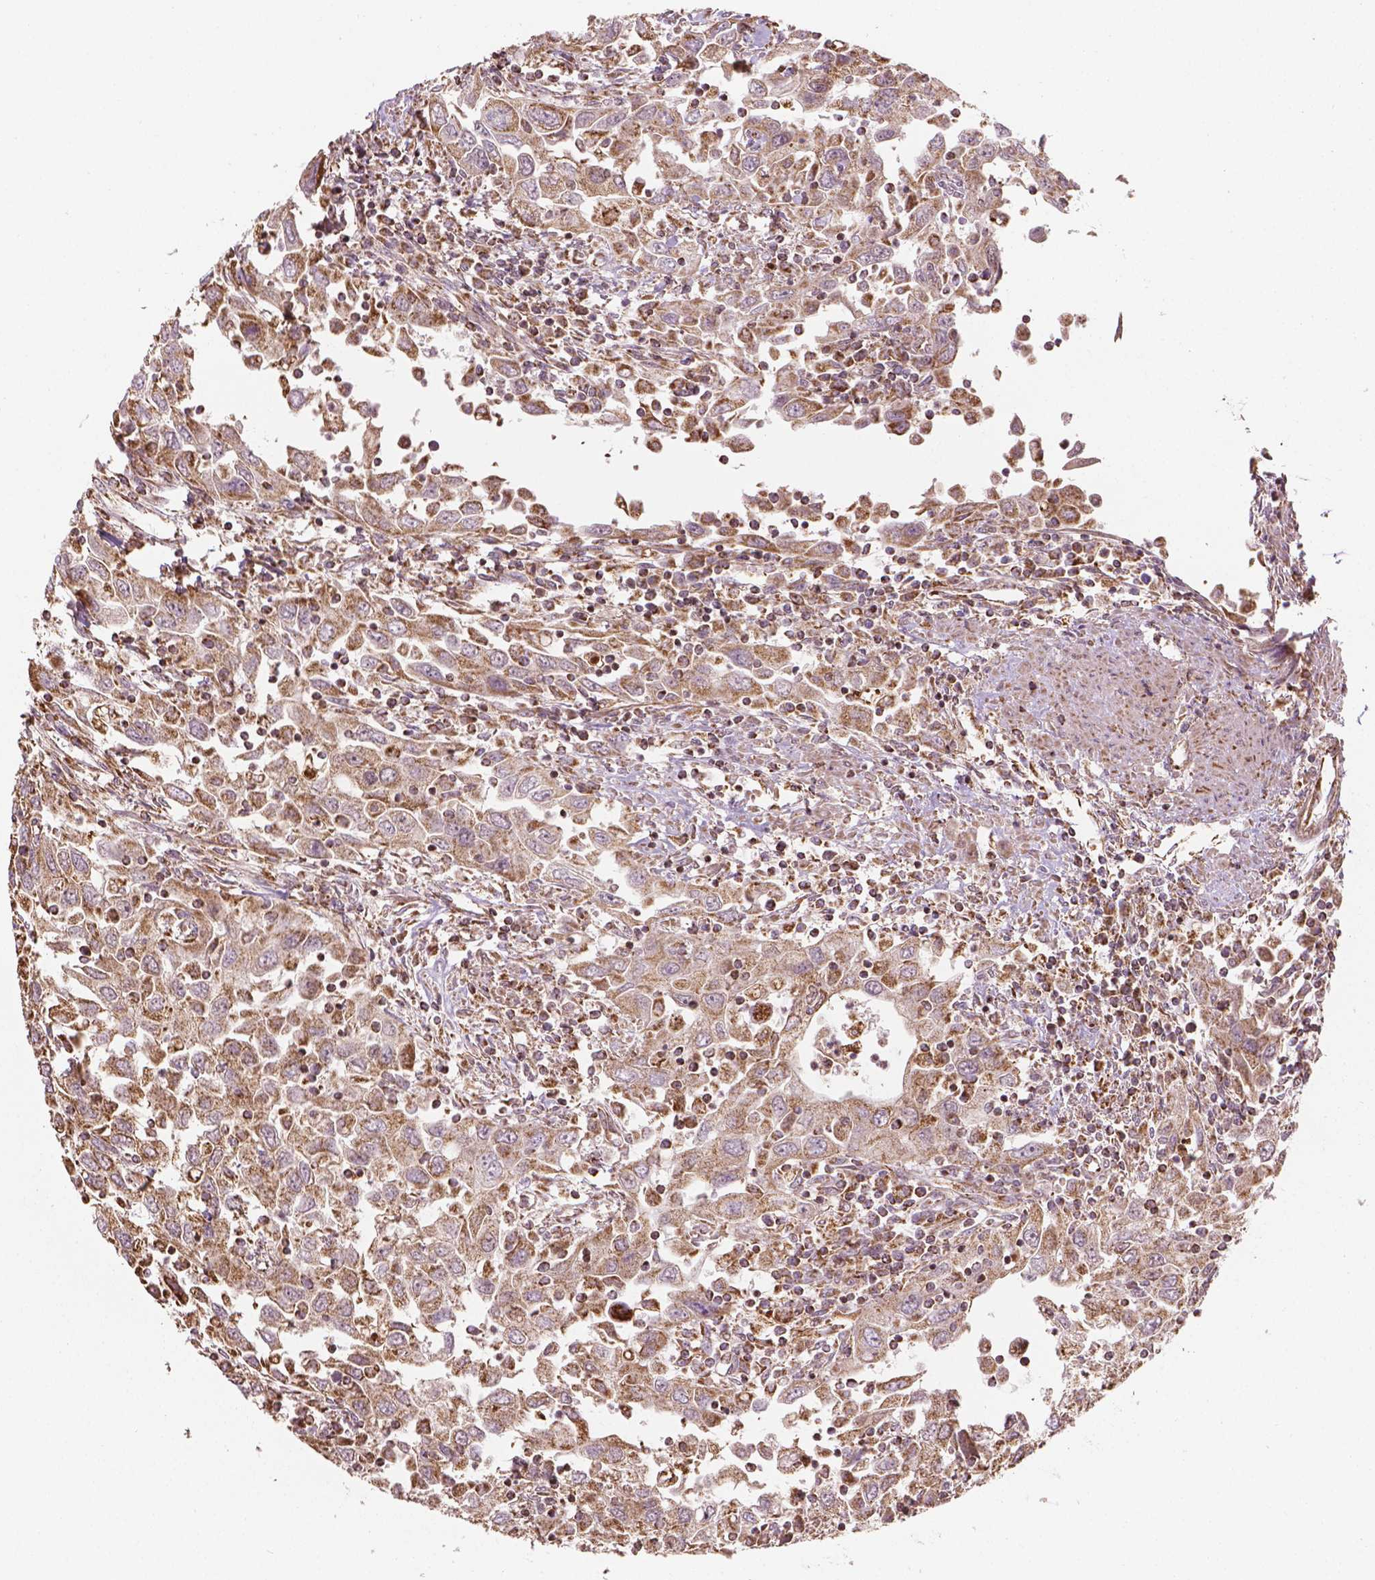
{"staining": {"intensity": "weak", "quantity": ">75%", "location": "cytoplasmic/membranous"}, "tissue": "urothelial cancer", "cell_type": "Tumor cells", "image_type": "cancer", "snomed": [{"axis": "morphology", "description": "Urothelial carcinoma, High grade"}, {"axis": "topography", "description": "Urinary bladder"}], "caption": "The photomicrograph reveals staining of urothelial carcinoma (high-grade), revealing weak cytoplasmic/membranous protein expression (brown color) within tumor cells.", "gene": "HS3ST3A1", "patient": {"sex": "male", "age": 76}}